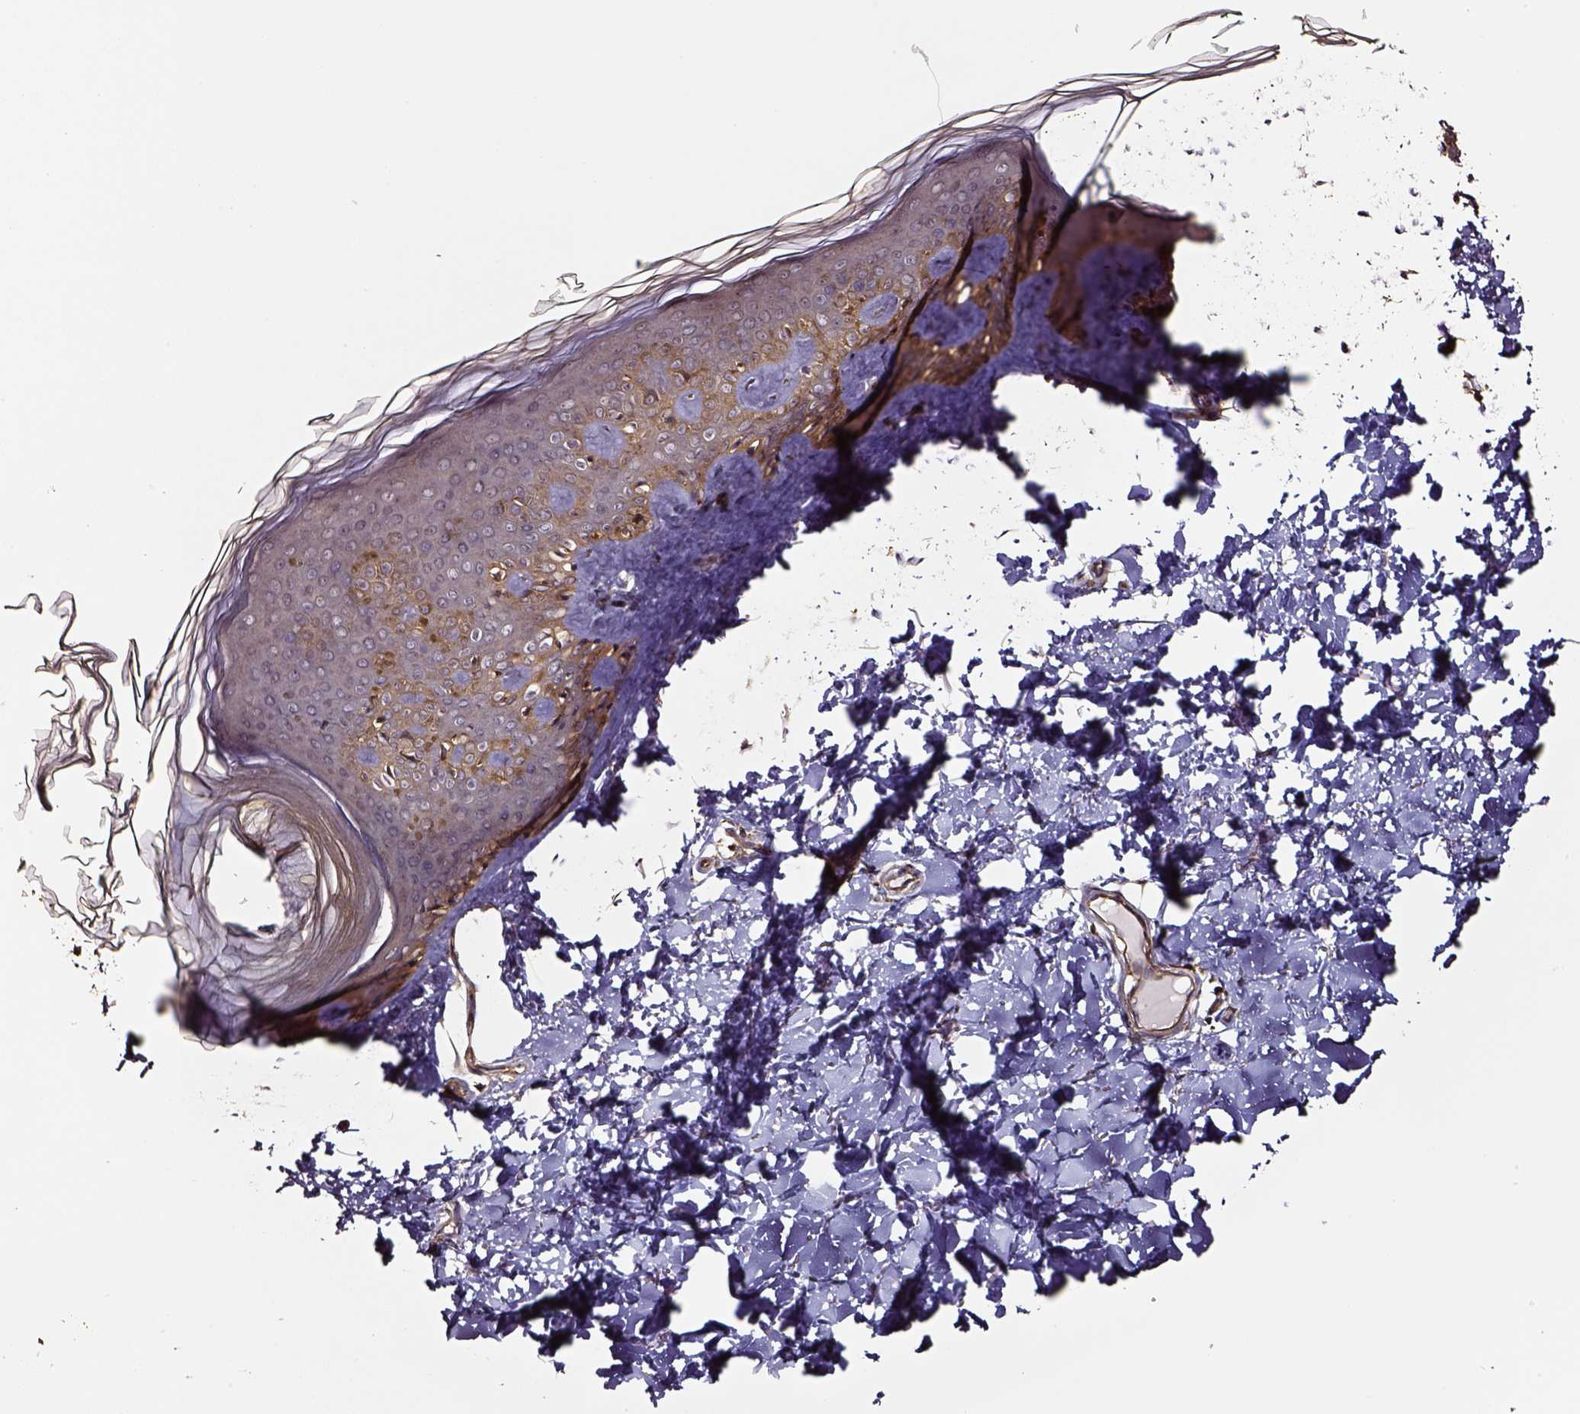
{"staining": {"intensity": "moderate", "quantity": ">75%", "location": "cytoplasmic/membranous"}, "tissue": "skin", "cell_type": "Fibroblasts", "image_type": "normal", "snomed": [{"axis": "morphology", "description": "Normal tissue, NOS"}, {"axis": "topography", "description": "Skin"}, {"axis": "topography", "description": "Peripheral nerve tissue"}], "caption": "Skin stained for a protein demonstrates moderate cytoplasmic/membranous positivity in fibroblasts.", "gene": "RASSF5", "patient": {"sex": "female", "age": 45}}